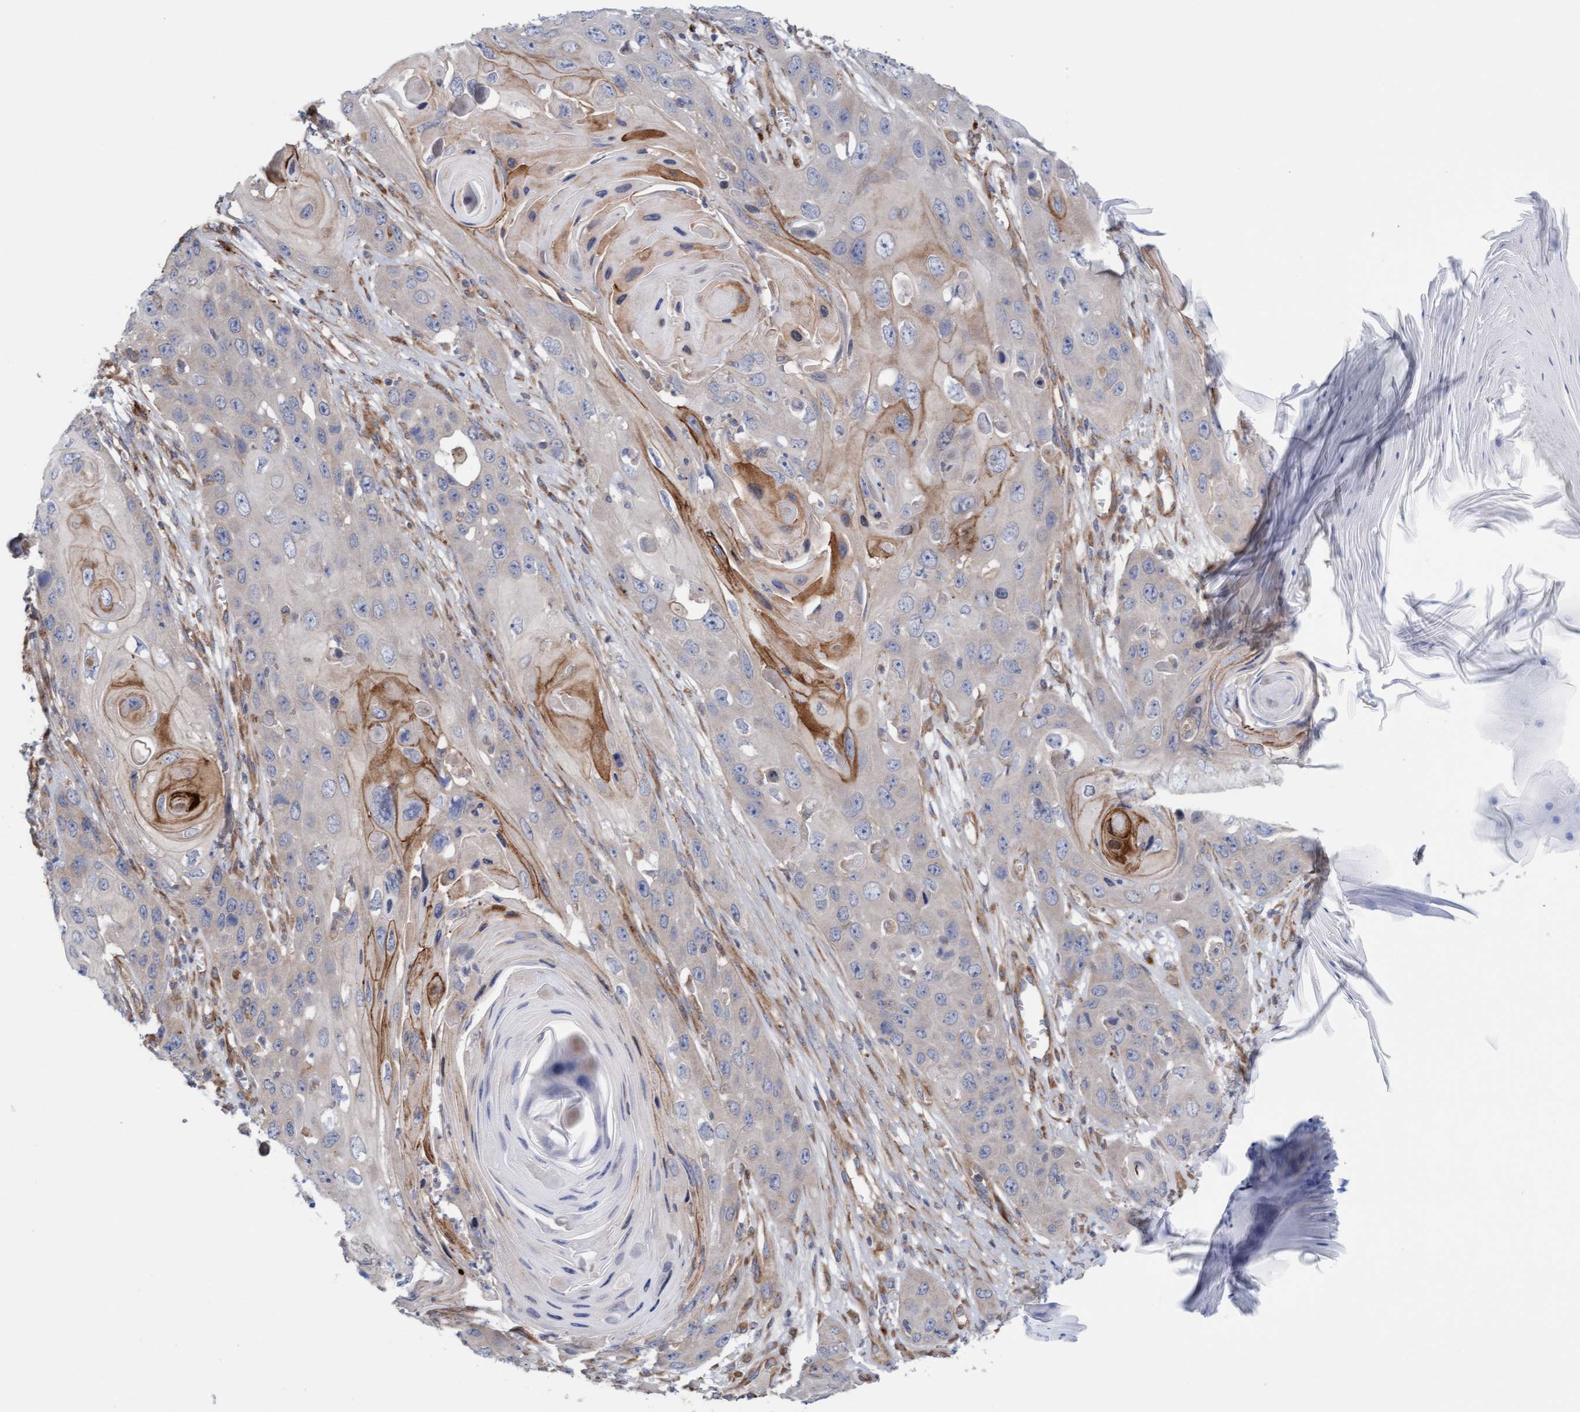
{"staining": {"intensity": "weak", "quantity": "<25%", "location": "cytoplasmic/membranous"}, "tissue": "skin cancer", "cell_type": "Tumor cells", "image_type": "cancer", "snomed": [{"axis": "morphology", "description": "Squamous cell carcinoma, NOS"}, {"axis": "topography", "description": "Skin"}], "caption": "Skin cancer (squamous cell carcinoma) stained for a protein using immunohistochemistry (IHC) shows no expression tumor cells.", "gene": "CDK5RAP3", "patient": {"sex": "male", "age": 55}}